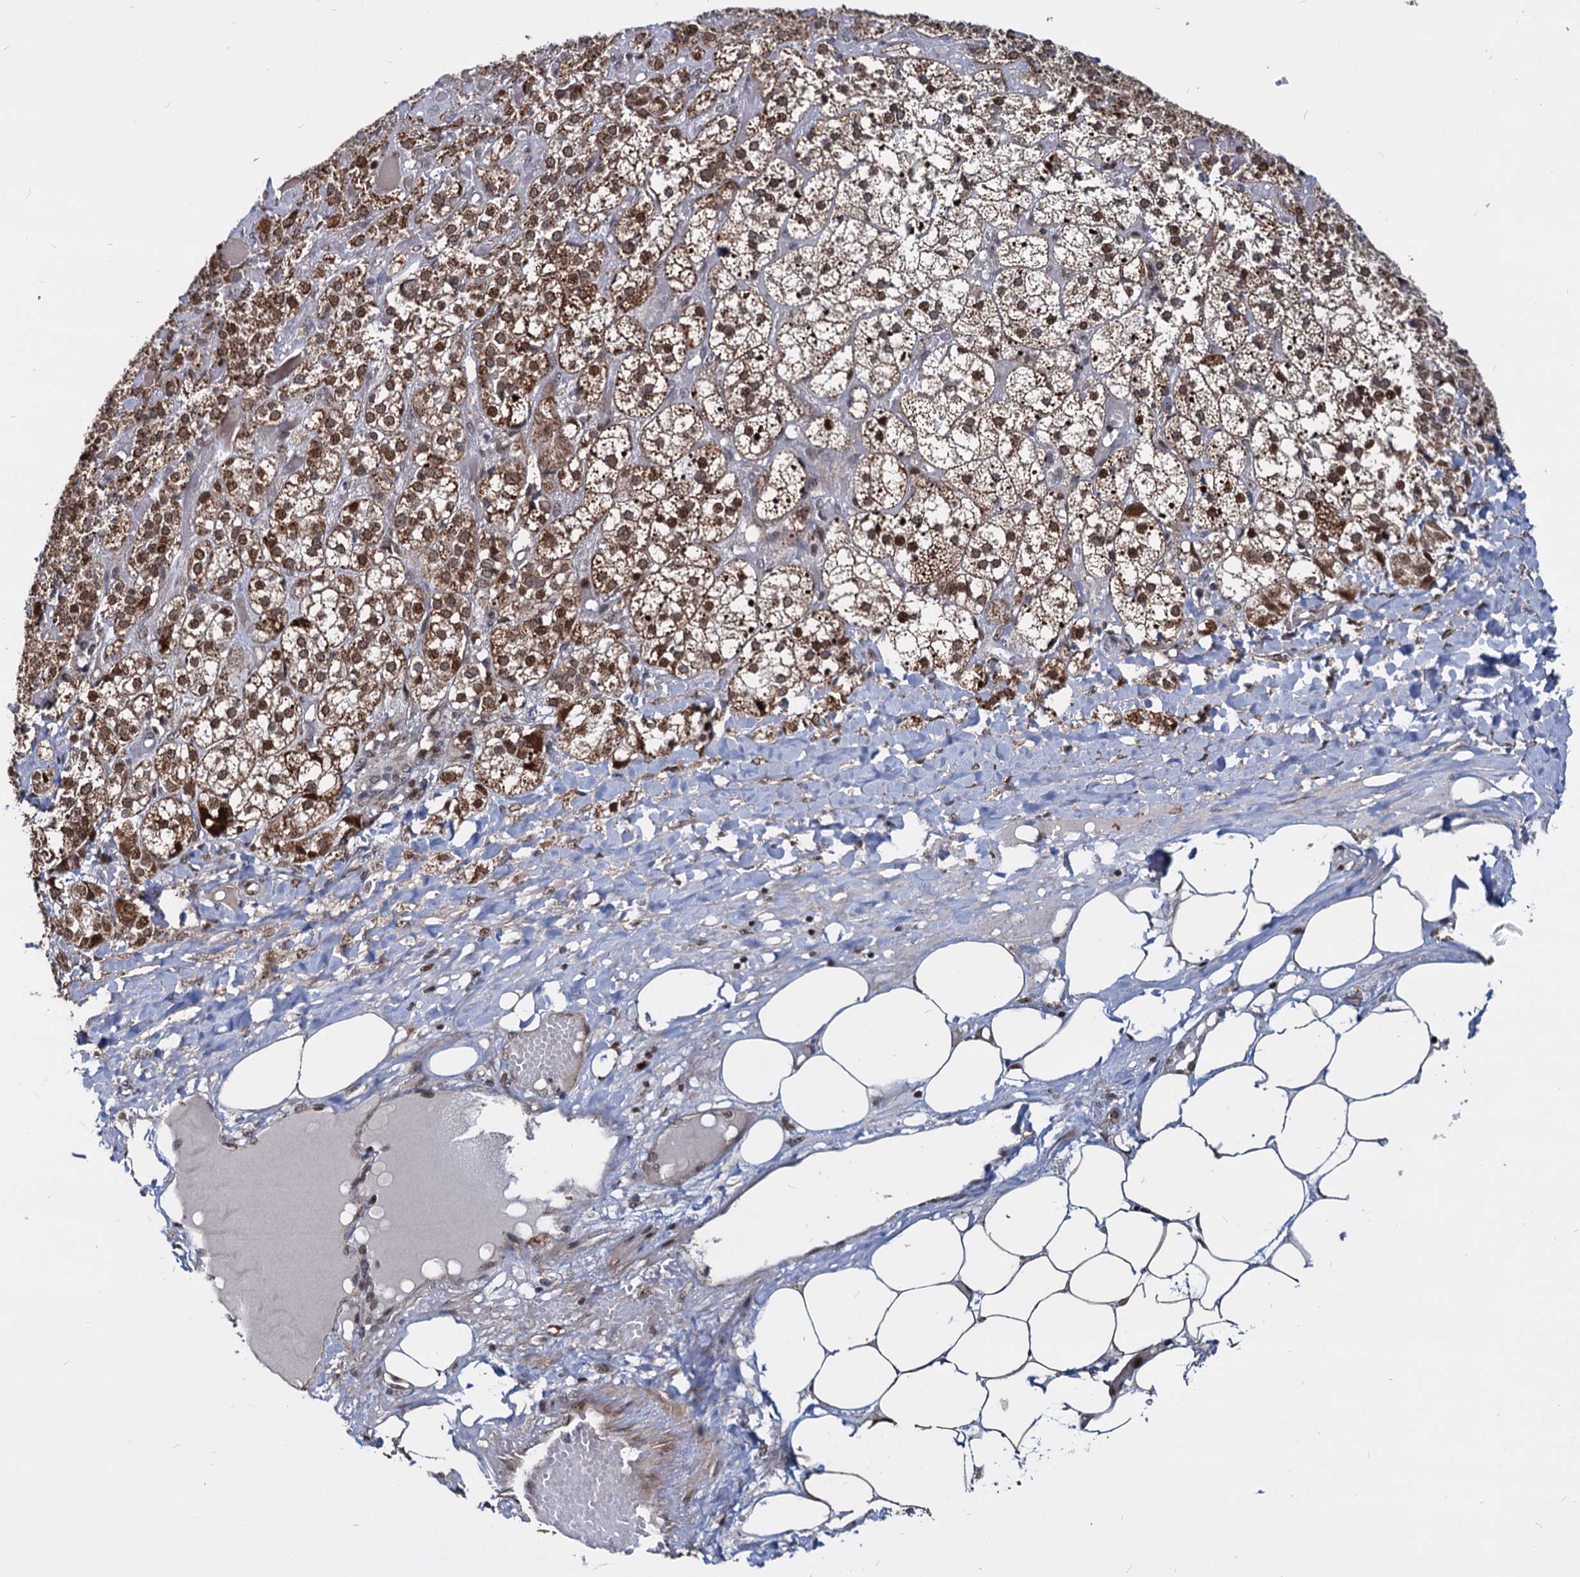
{"staining": {"intensity": "moderate", "quantity": "25%-75%", "location": "cytoplasmic/membranous,nuclear"}, "tissue": "adrenal gland", "cell_type": "Glandular cells", "image_type": "normal", "snomed": [{"axis": "morphology", "description": "Normal tissue, NOS"}, {"axis": "topography", "description": "Adrenal gland"}], "caption": "Human adrenal gland stained with a protein marker exhibits moderate staining in glandular cells.", "gene": "UBLCP1", "patient": {"sex": "female", "age": 61}}